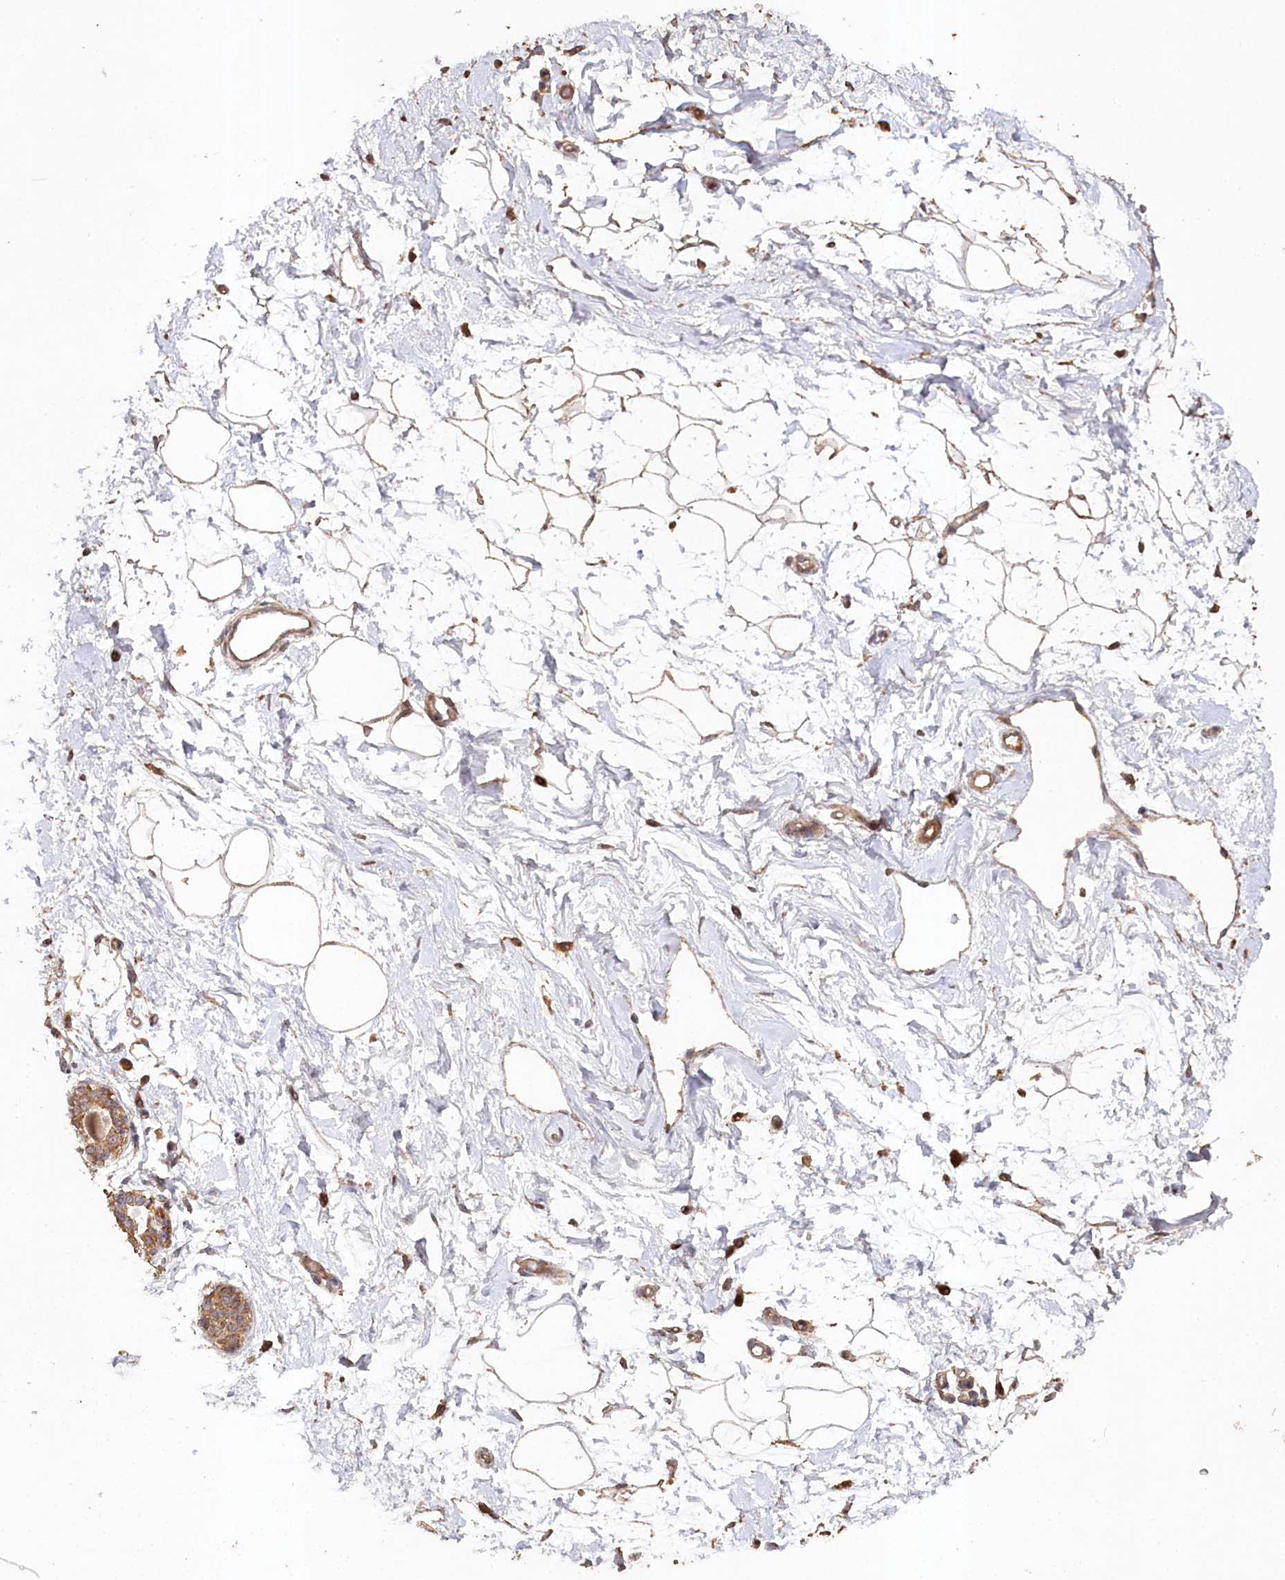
{"staining": {"intensity": "weak", "quantity": ">75%", "location": "cytoplasmic/membranous"}, "tissue": "breast", "cell_type": "Adipocytes", "image_type": "normal", "snomed": [{"axis": "morphology", "description": "Normal tissue, NOS"}, {"axis": "topography", "description": "Breast"}], "caption": "Breast stained for a protein (brown) demonstrates weak cytoplasmic/membranous positive staining in about >75% of adipocytes.", "gene": "HAL", "patient": {"sex": "female", "age": 45}}